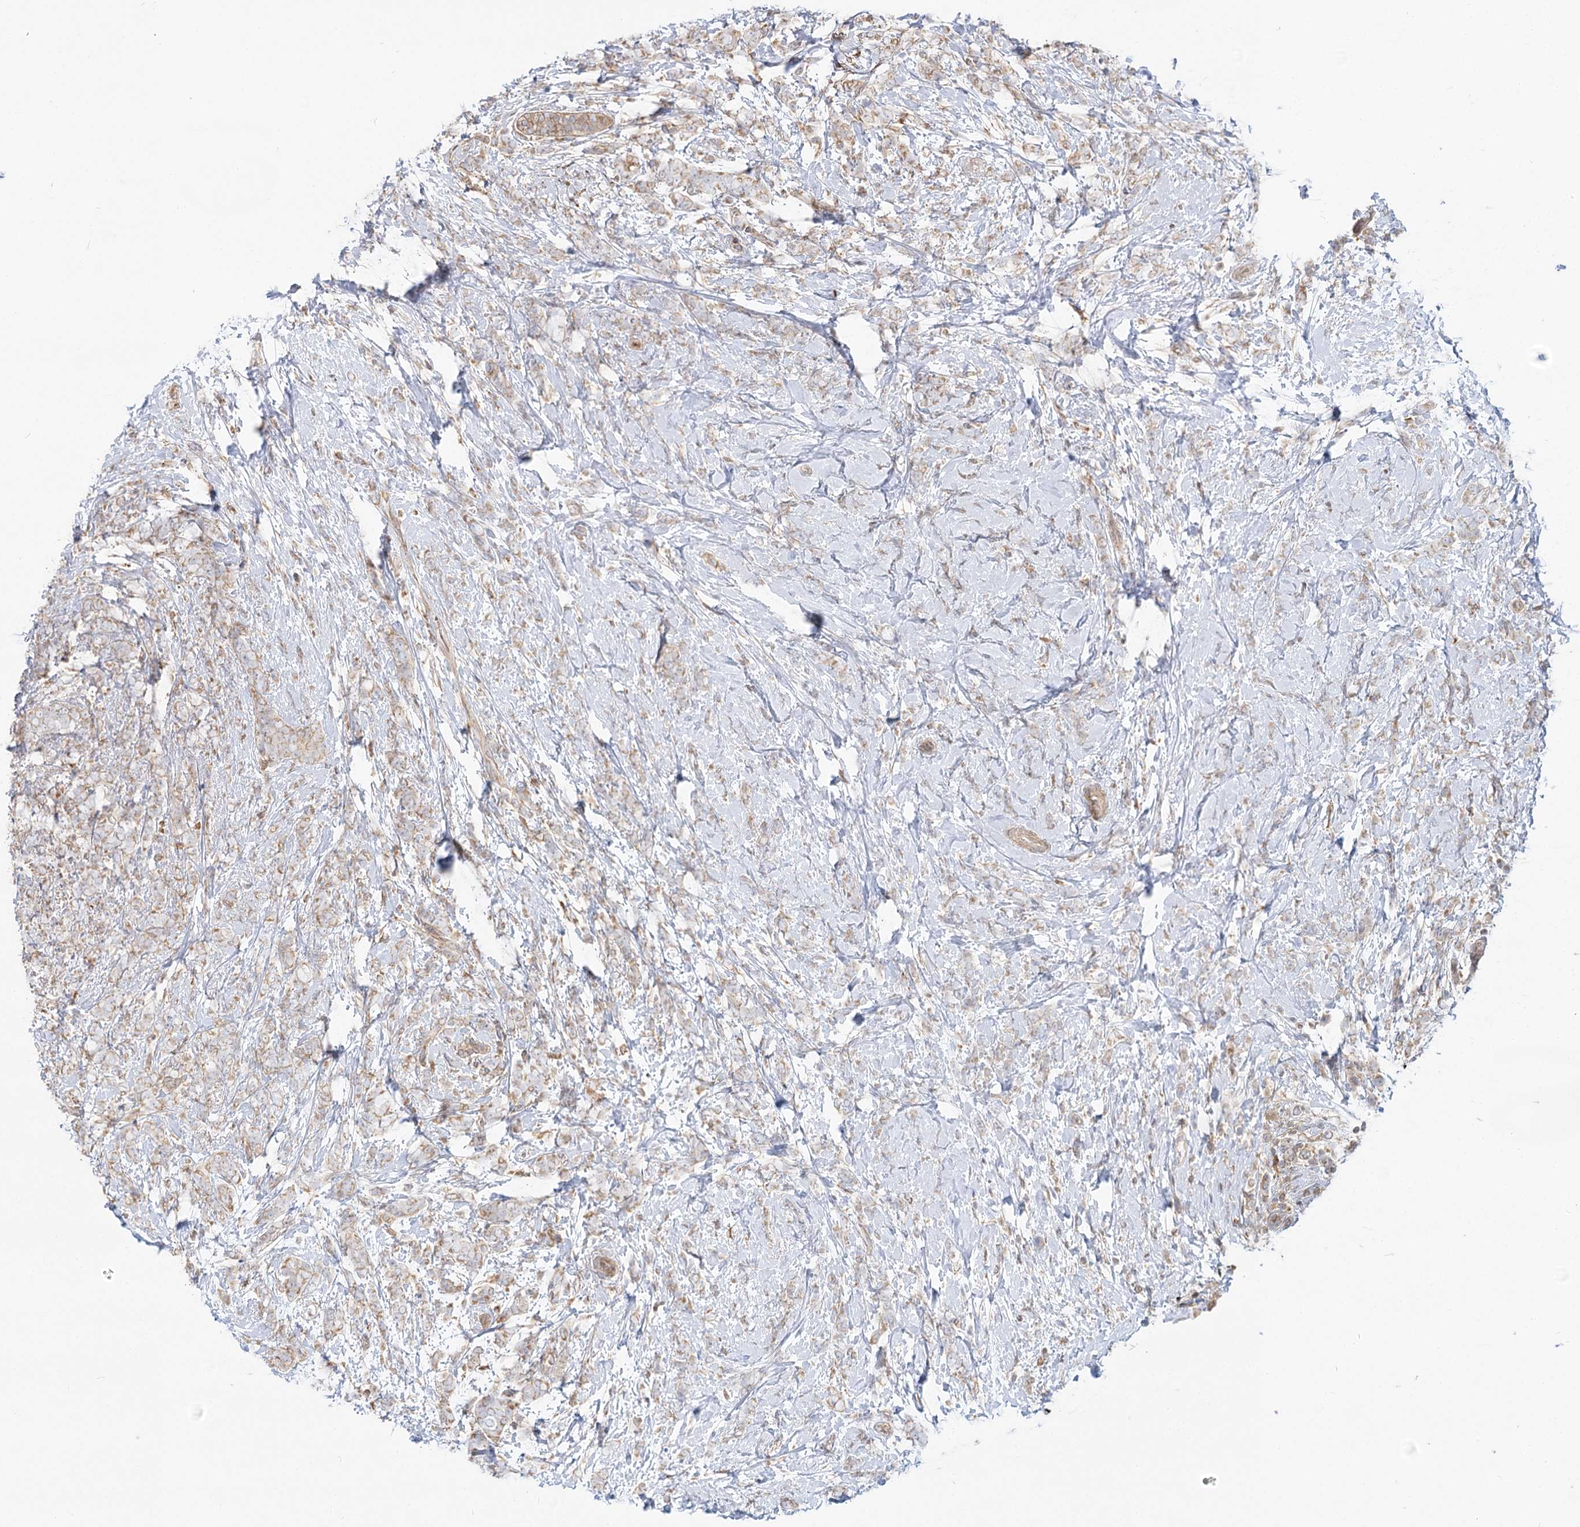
{"staining": {"intensity": "weak", "quantity": ">75%", "location": "cytoplasmic/membranous"}, "tissue": "breast cancer", "cell_type": "Tumor cells", "image_type": "cancer", "snomed": [{"axis": "morphology", "description": "Lobular carcinoma"}, {"axis": "topography", "description": "Breast"}], "caption": "Weak cytoplasmic/membranous positivity for a protein is identified in approximately >75% of tumor cells of breast cancer (lobular carcinoma) using immunohistochemistry.", "gene": "MTMR3", "patient": {"sex": "female", "age": 58}}